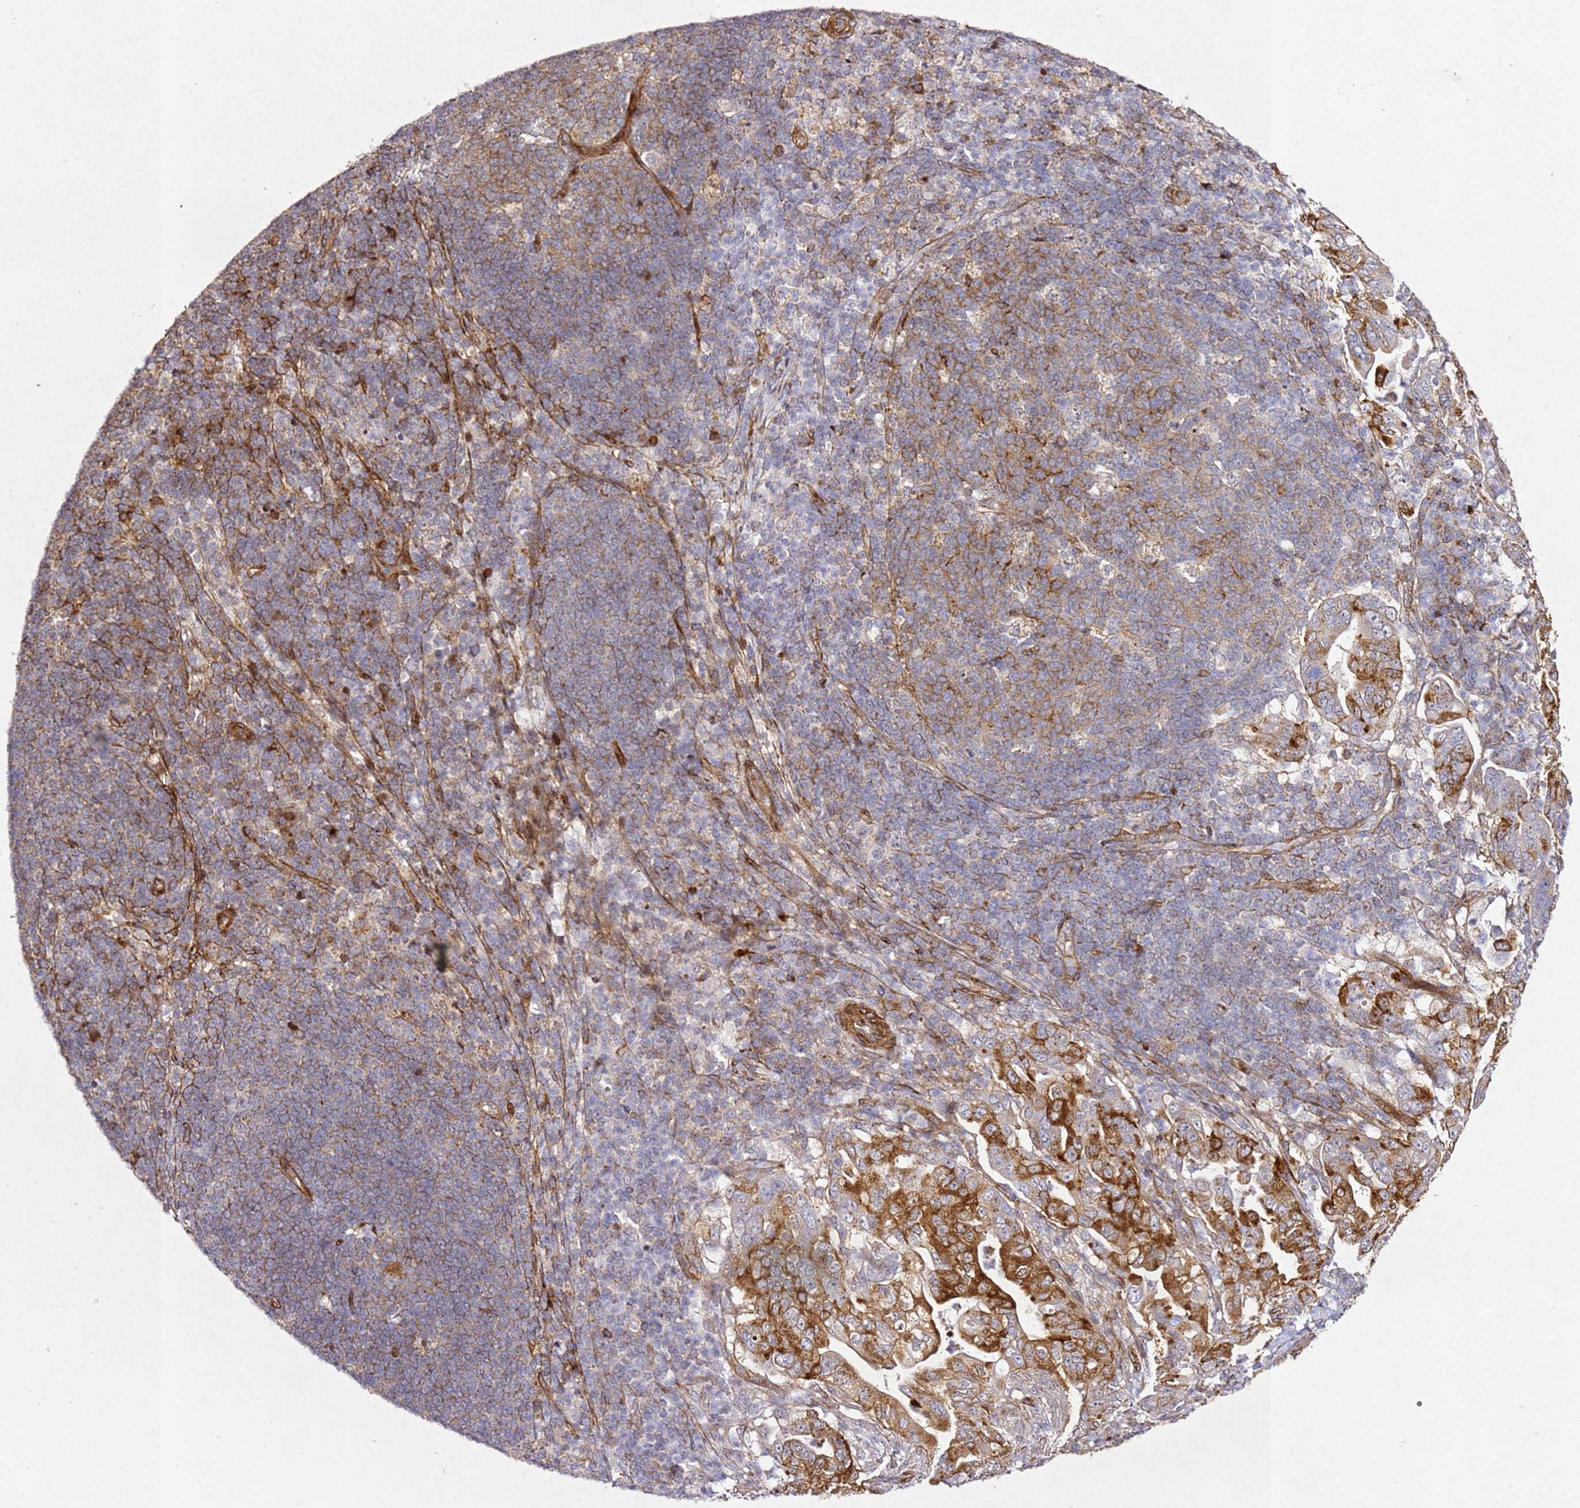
{"staining": {"intensity": "strong", "quantity": ">75%", "location": "cytoplasmic/membranous"}, "tissue": "pancreatic cancer", "cell_type": "Tumor cells", "image_type": "cancer", "snomed": [{"axis": "morphology", "description": "Normal tissue, NOS"}, {"axis": "morphology", "description": "Adenocarcinoma, NOS"}, {"axis": "topography", "description": "Lymph node"}, {"axis": "topography", "description": "Pancreas"}], "caption": "Protein staining by IHC shows strong cytoplasmic/membranous expression in approximately >75% of tumor cells in pancreatic adenocarcinoma.", "gene": "ZNF296", "patient": {"sex": "female", "age": 67}}